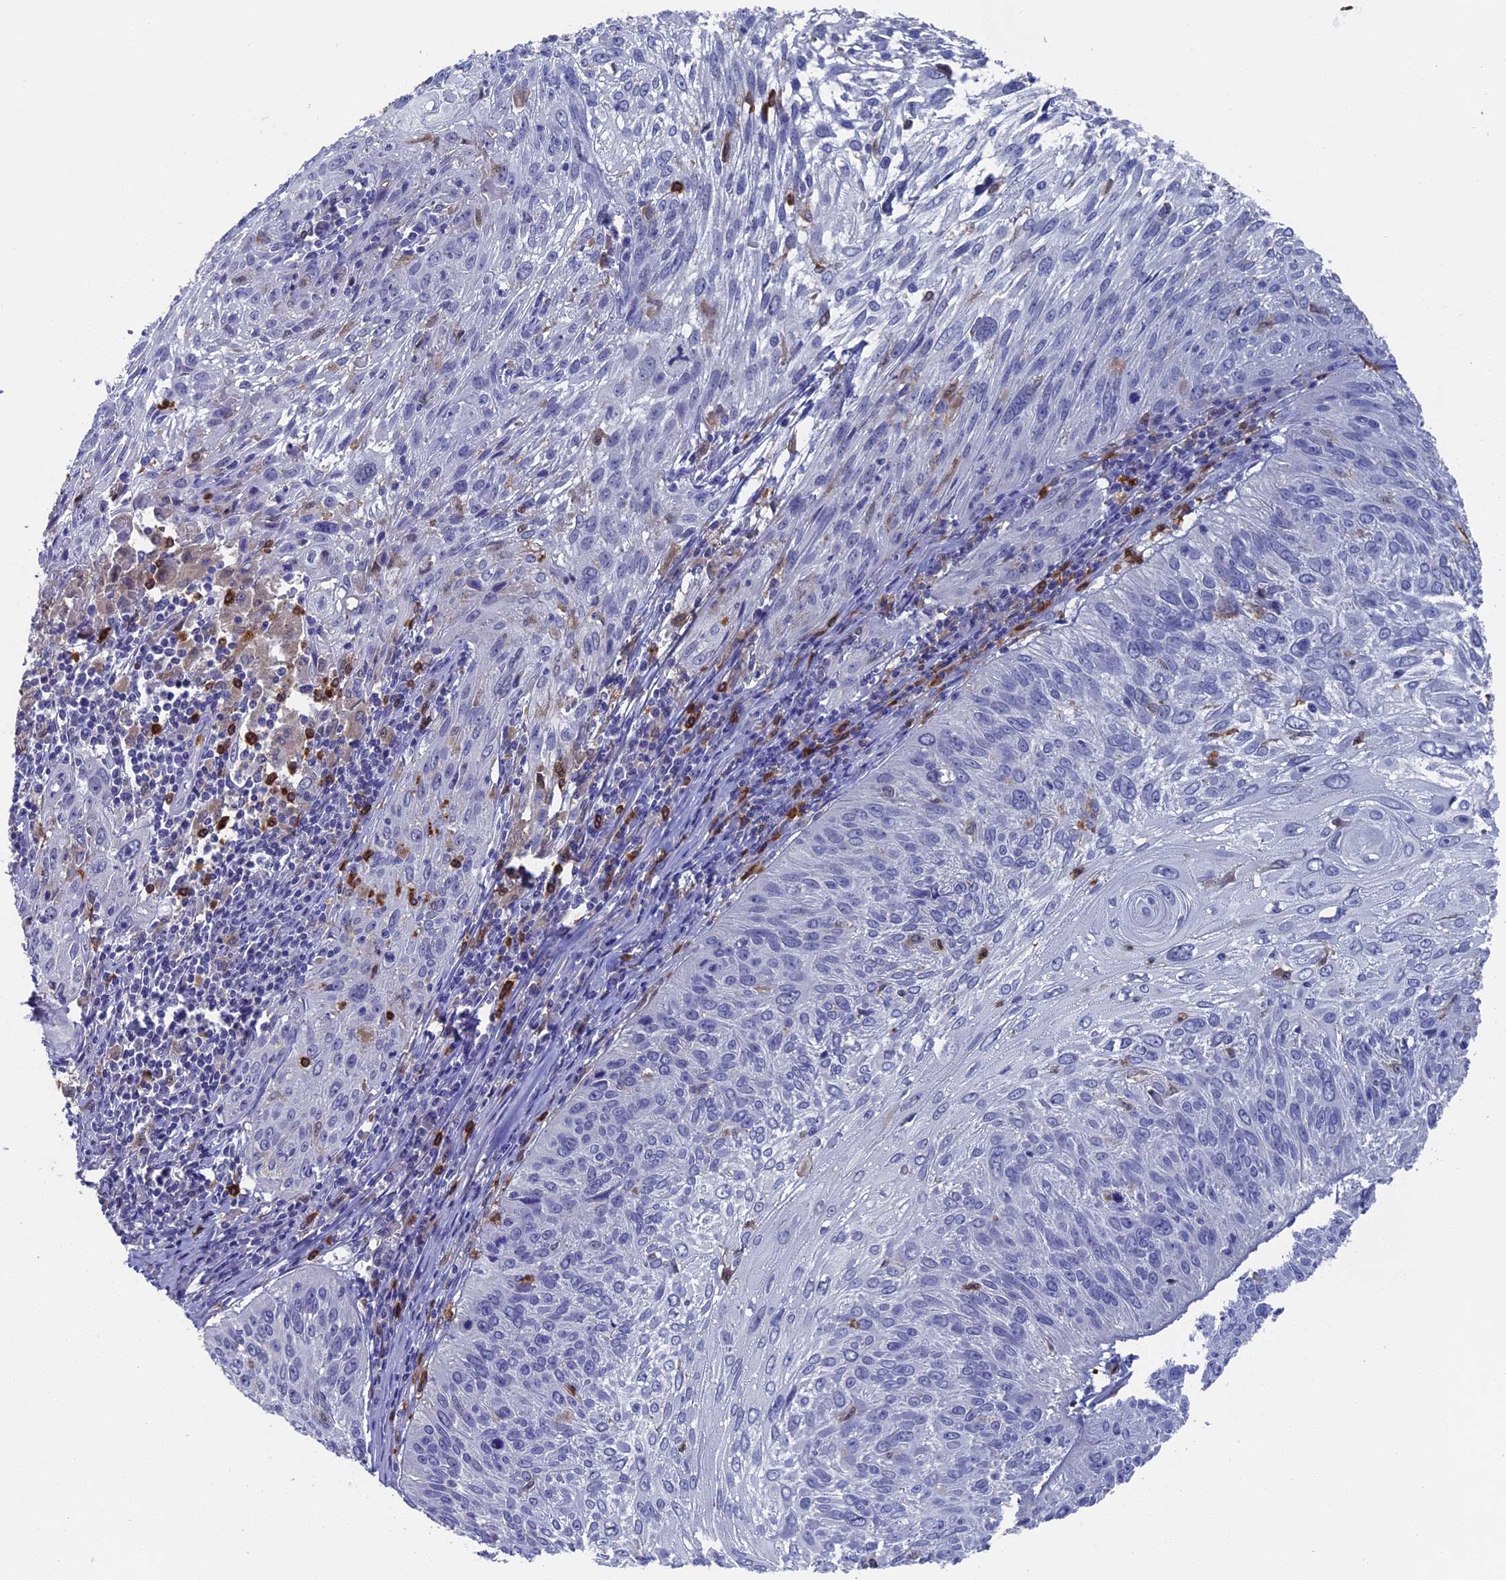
{"staining": {"intensity": "negative", "quantity": "none", "location": "none"}, "tissue": "cervical cancer", "cell_type": "Tumor cells", "image_type": "cancer", "snomed": [{"axis": "morphology", "description": "Squamous cell carcinoma, NOS"}, {"axis": "topography", "description": "Cervix"}], "caption": "Immunohistochemistry (IHC) histopathology image of cervical squamous cell carcinoma stained for a protein (brown), which reveals no staining in tumor cells.", "gene": "NCF4", "patient": {"sex": "female", "age": 51}}